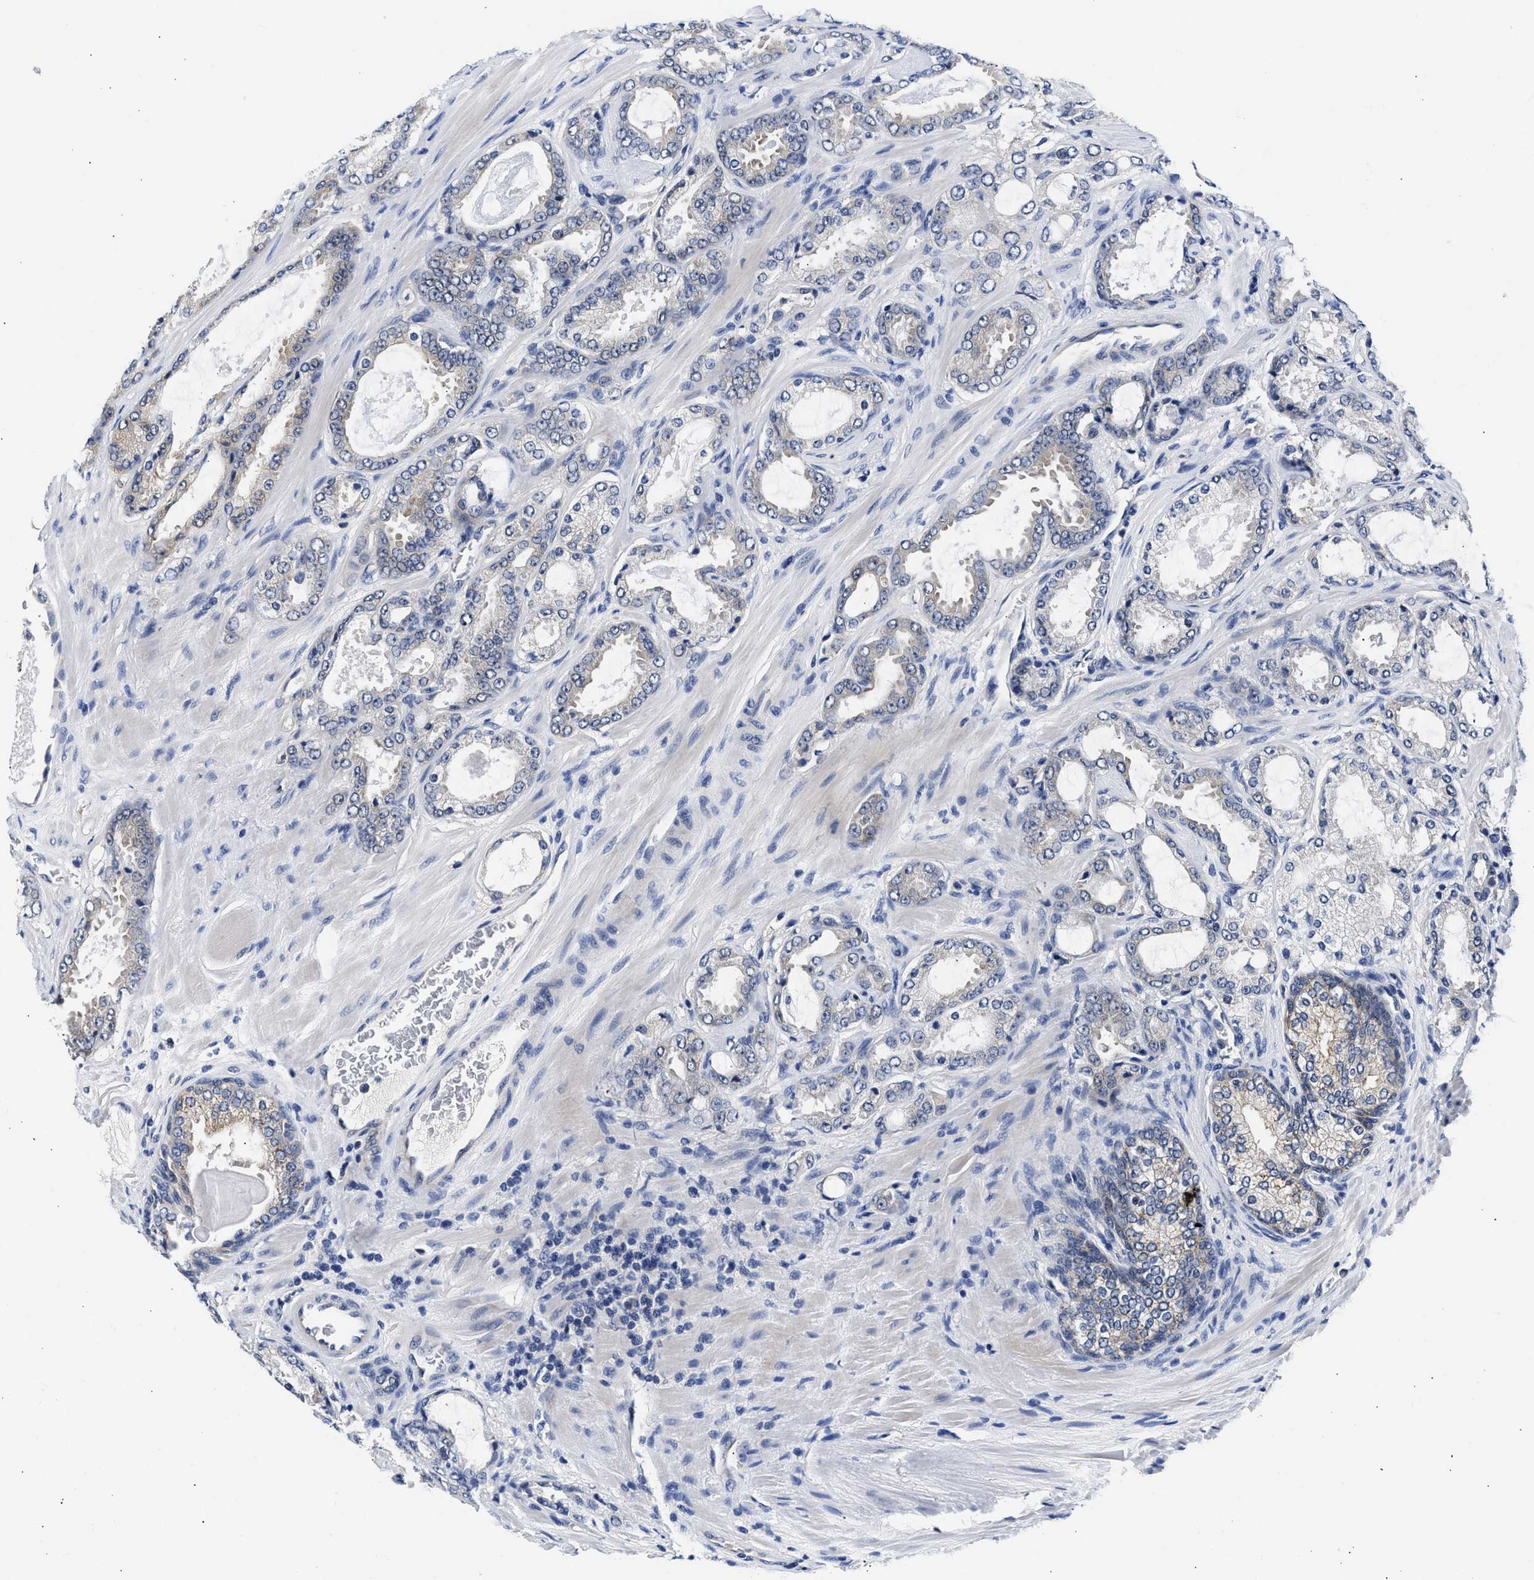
{"staining": {"intensity": "negative", "quantity": "none", "location": "none"}, "tissue": "prostate cancer", "cell_type": "Tumor cells", "image_type": "cancer", "snomed": [{"axis": "morphology", "description": "Adenocarcinoma, High grade"}, {"axis": "topography", "description": "Prostate"}], "caption": "Human adenocarcinoma (high-grade) (prostate) stained for a protein using IHC displays no staining in tumor cells.", "gene": "XPO5", "patient": {"sex": "male", "age": 65}}